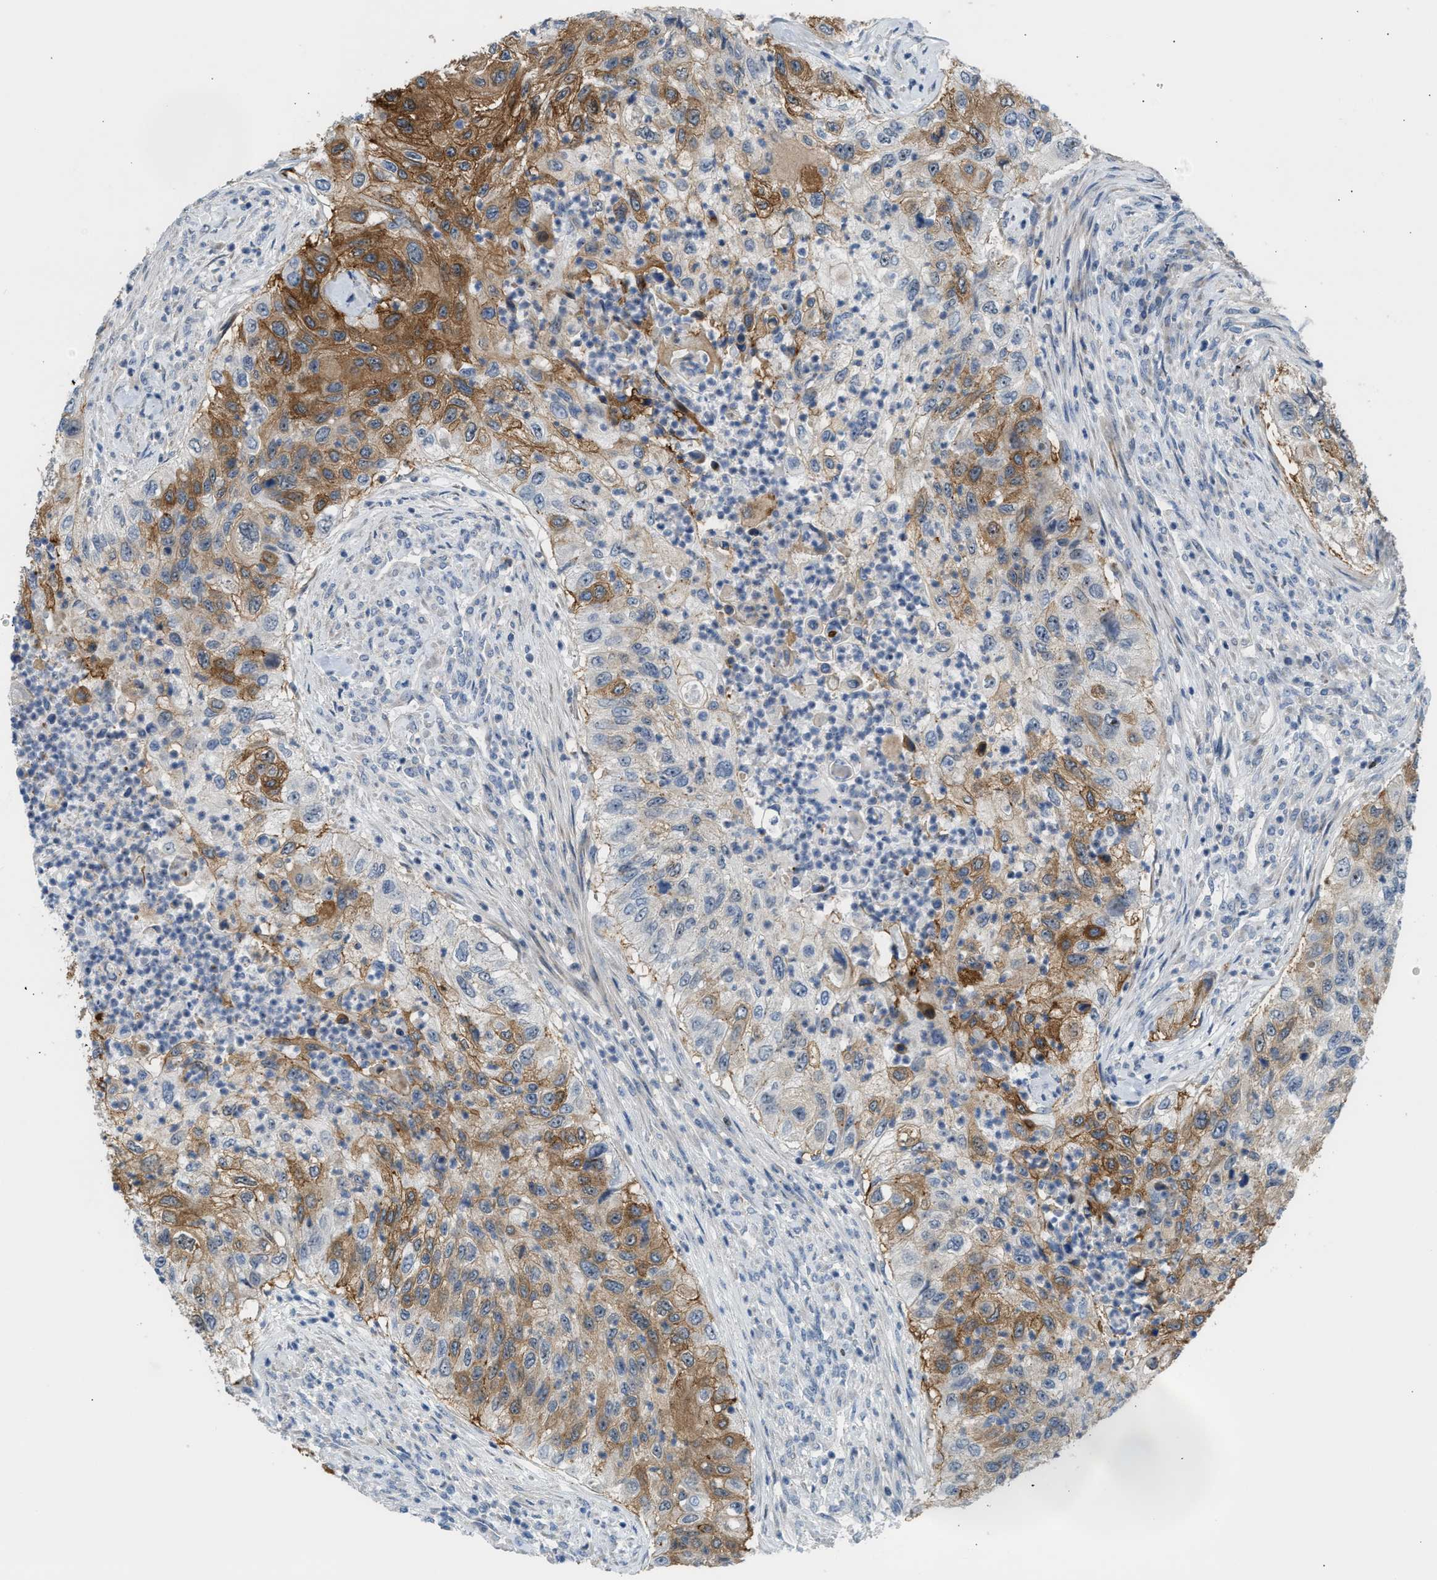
{"staining": {"intensity": "moderate", "quantity": ">75%", "location": "cytoplasmic/membranous"}, "tissue": "urothelial cancer", "cell_type": "Tumor cells", "image_type": "cancer", "snomed": [{"axis": "morphology", "description": "Urothelial carcinoma, High grade"}, {"axis": "topography", "description": "Urinary bladder"}], "caption": "Human urothelial carcinoma (high-grade) stained with a brown dye displays moderate cytoplasmic/membranous positive expression in about >75% of tumor cells.", "gene": "NPS", "patient": {"sex": "female", "age": 60}}